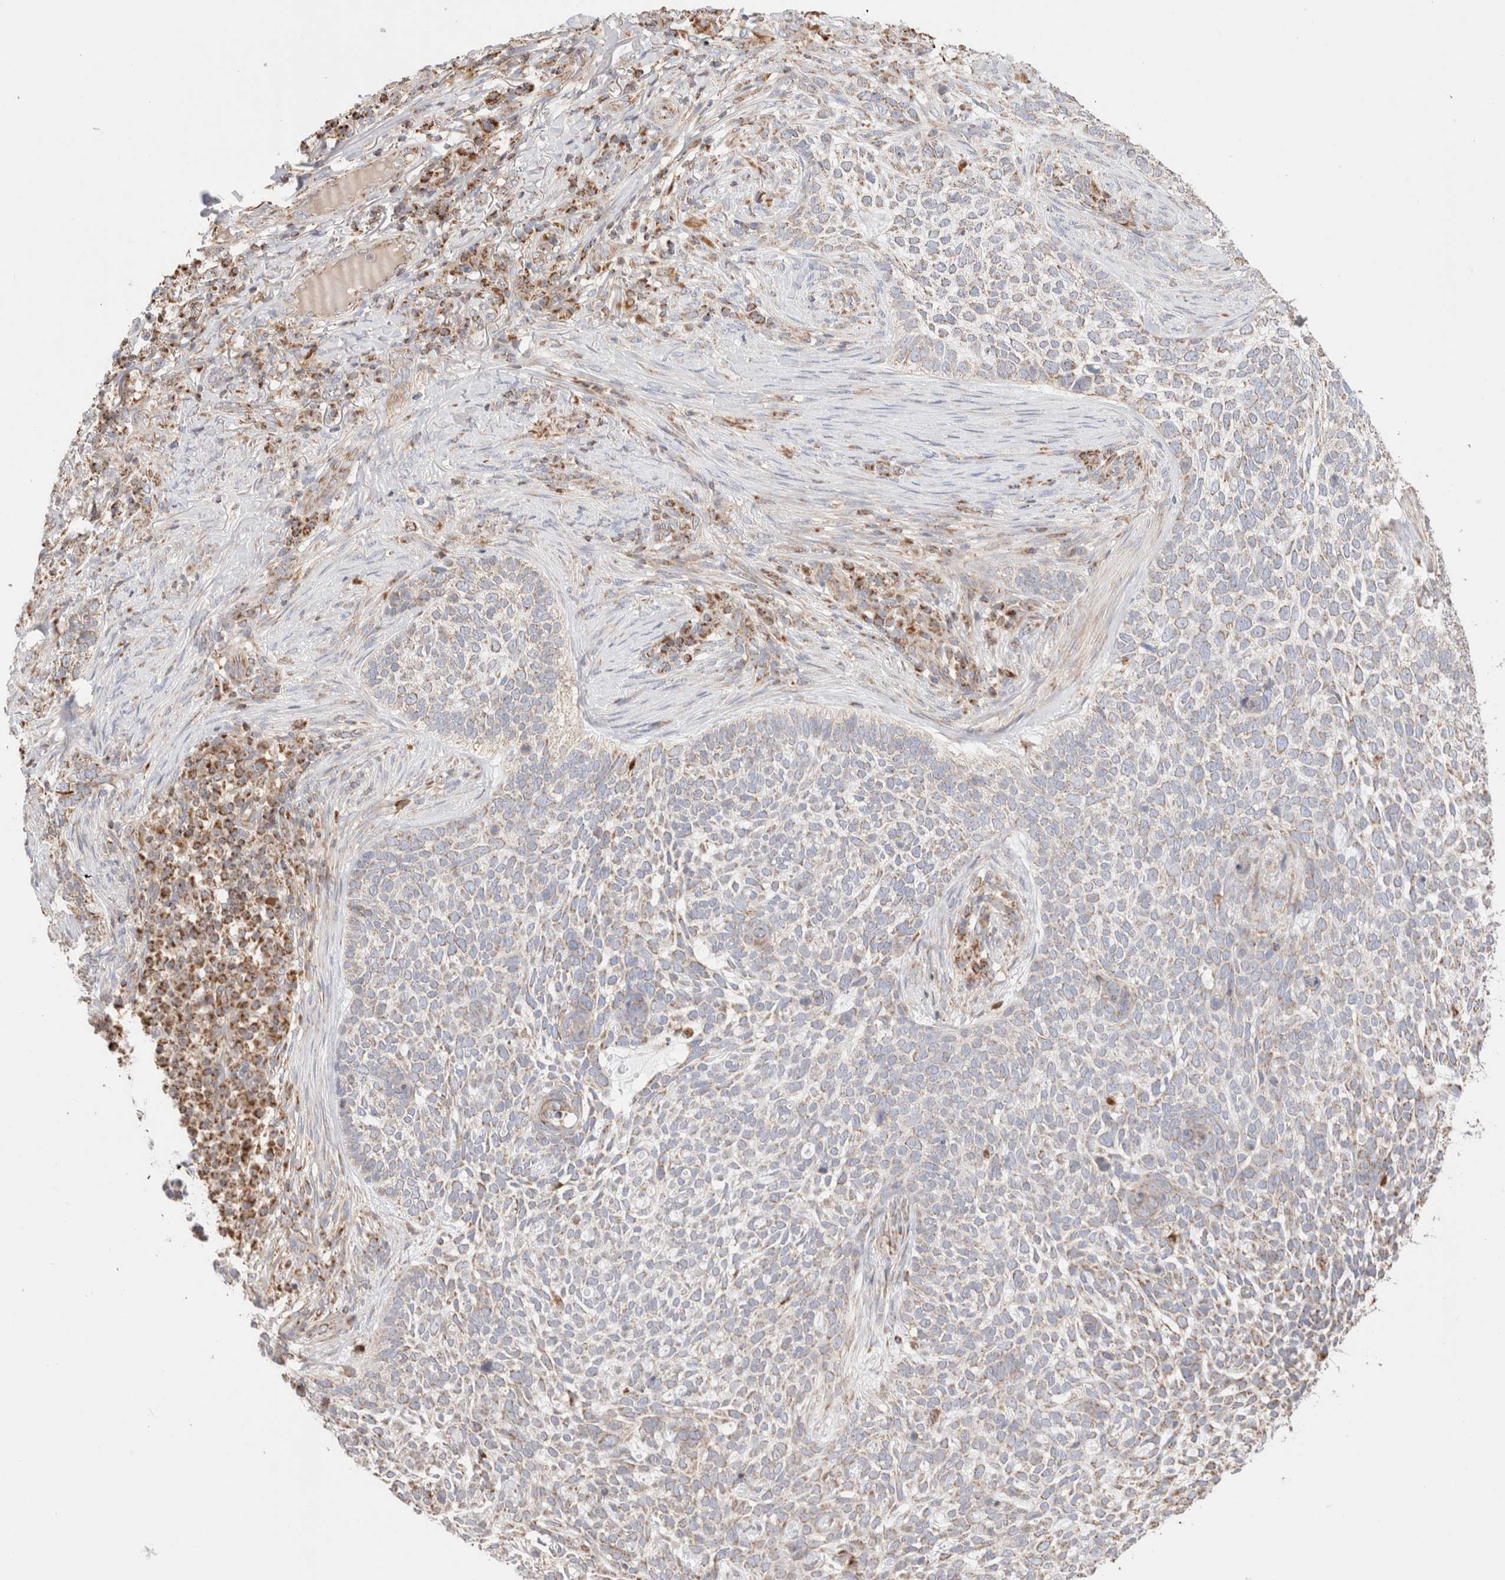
{"staining": {"intensity": "weak", "quantity": "25%-75%", "location": "cytoplasmic/membranous"}, "tissue": "skin cancer", "cell_type": "Tumor cells", "image_type": "cancer", "snomed": [{"axis": "morphology", "description": "Basal cell carcinoma"}, {"axis": "topography", "description": "Skin"}], "caption": "A photomicrograph of skin cancer stained for a protein demonstrates weak cytoplasmic/membranous brown staining in tumor cells. The protein is shown in brown color, while the nuclei are stained blue.", "gene": "TMPPE", "patient": {"sex": "female", "age": 64}}